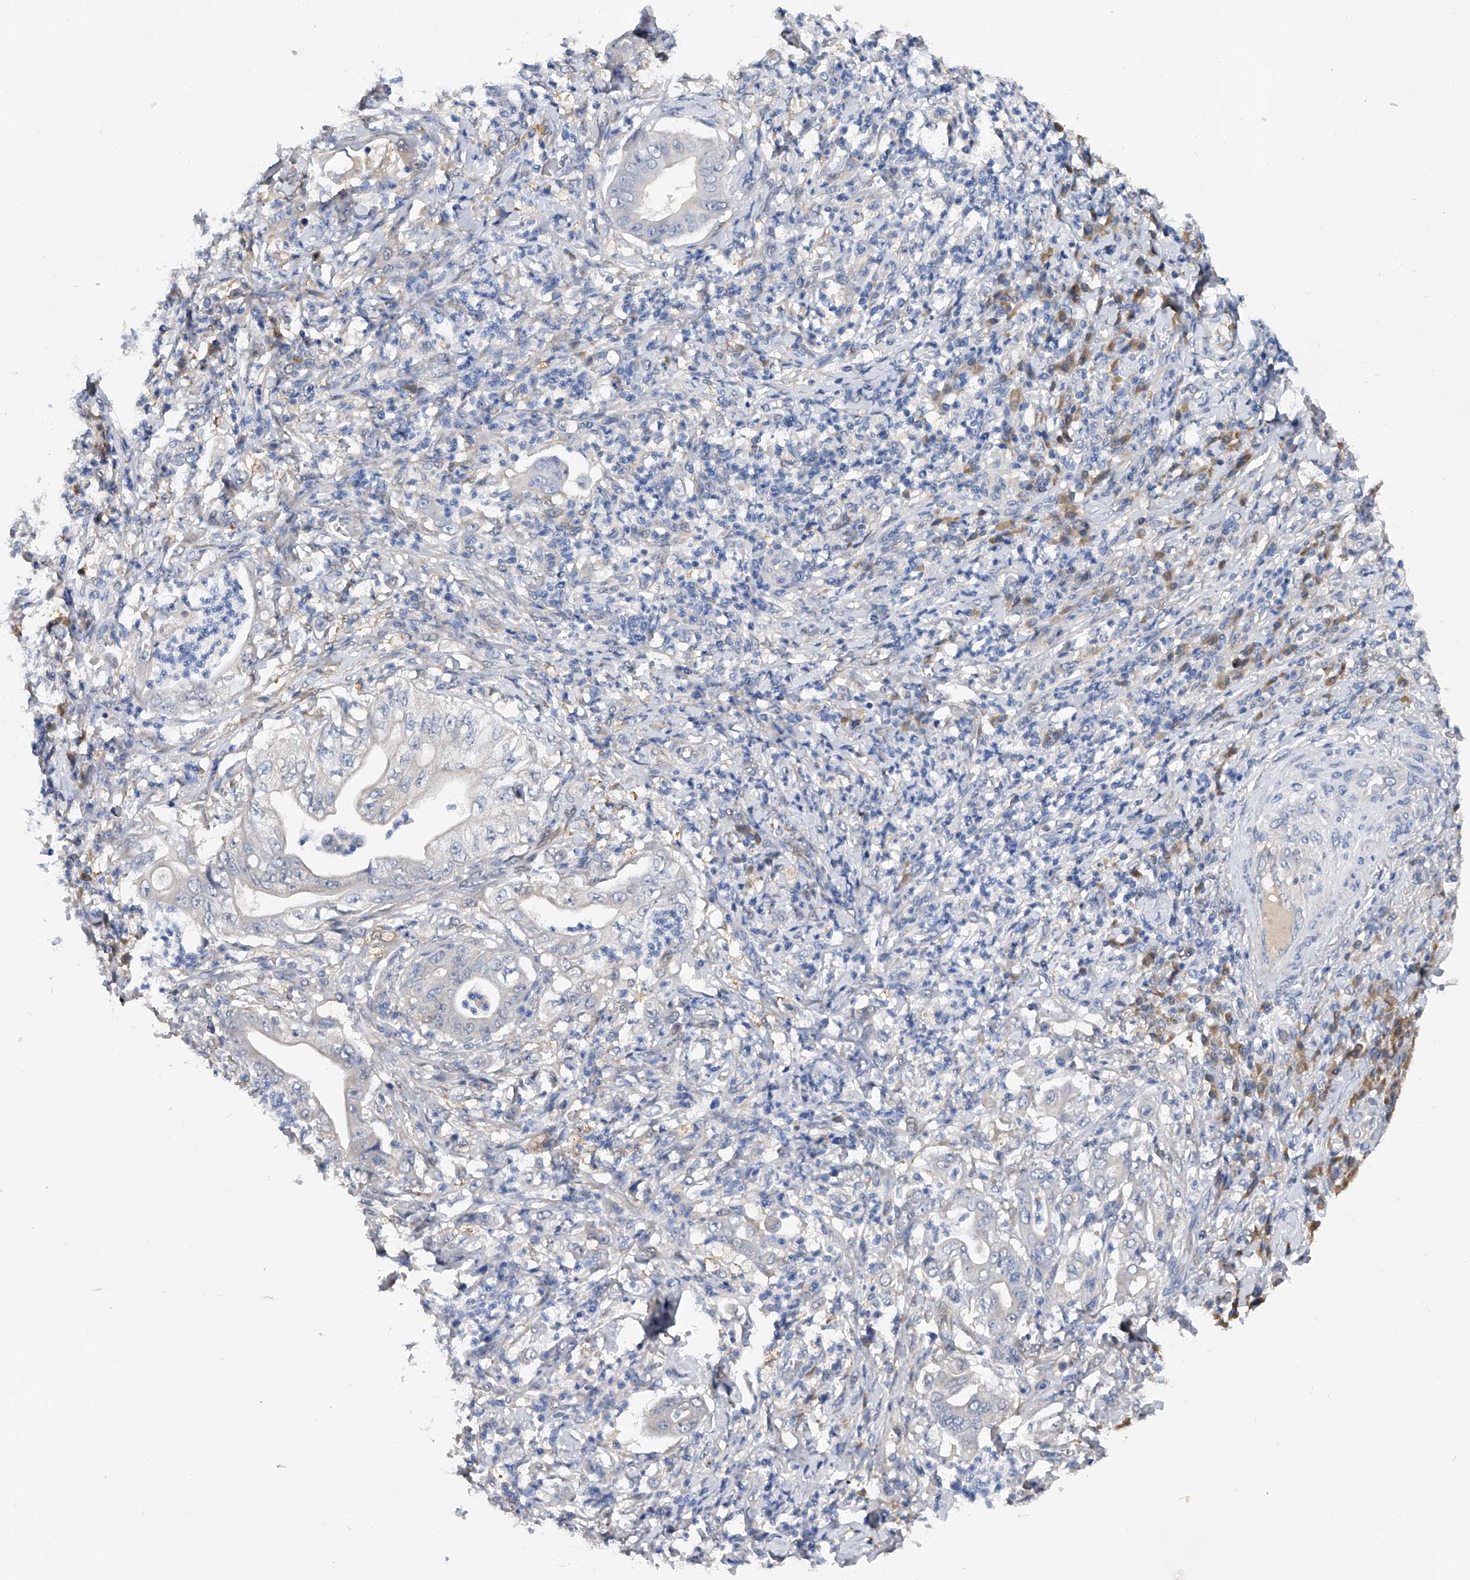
{"staining": {"intensity": "negative", "quantity": "none", "location": "none"}, "tissue": "stomach cancer", "cell_type": "Tumor cells", "image_type": "cancer", "snomed": [{"axis": "morphology", "description": "Adenocarcinoma, NOS"}, {"axis": "topography", "description": "Stomach"}], "caption": "An immunohistochemistry micrograph of adenocarcinoma (stomach) is shown. There is no staining in tumor cells of adenocarcinoma (stomach).", "gene": "PGM3", "patient": {"sex": "female", "age": 73}}